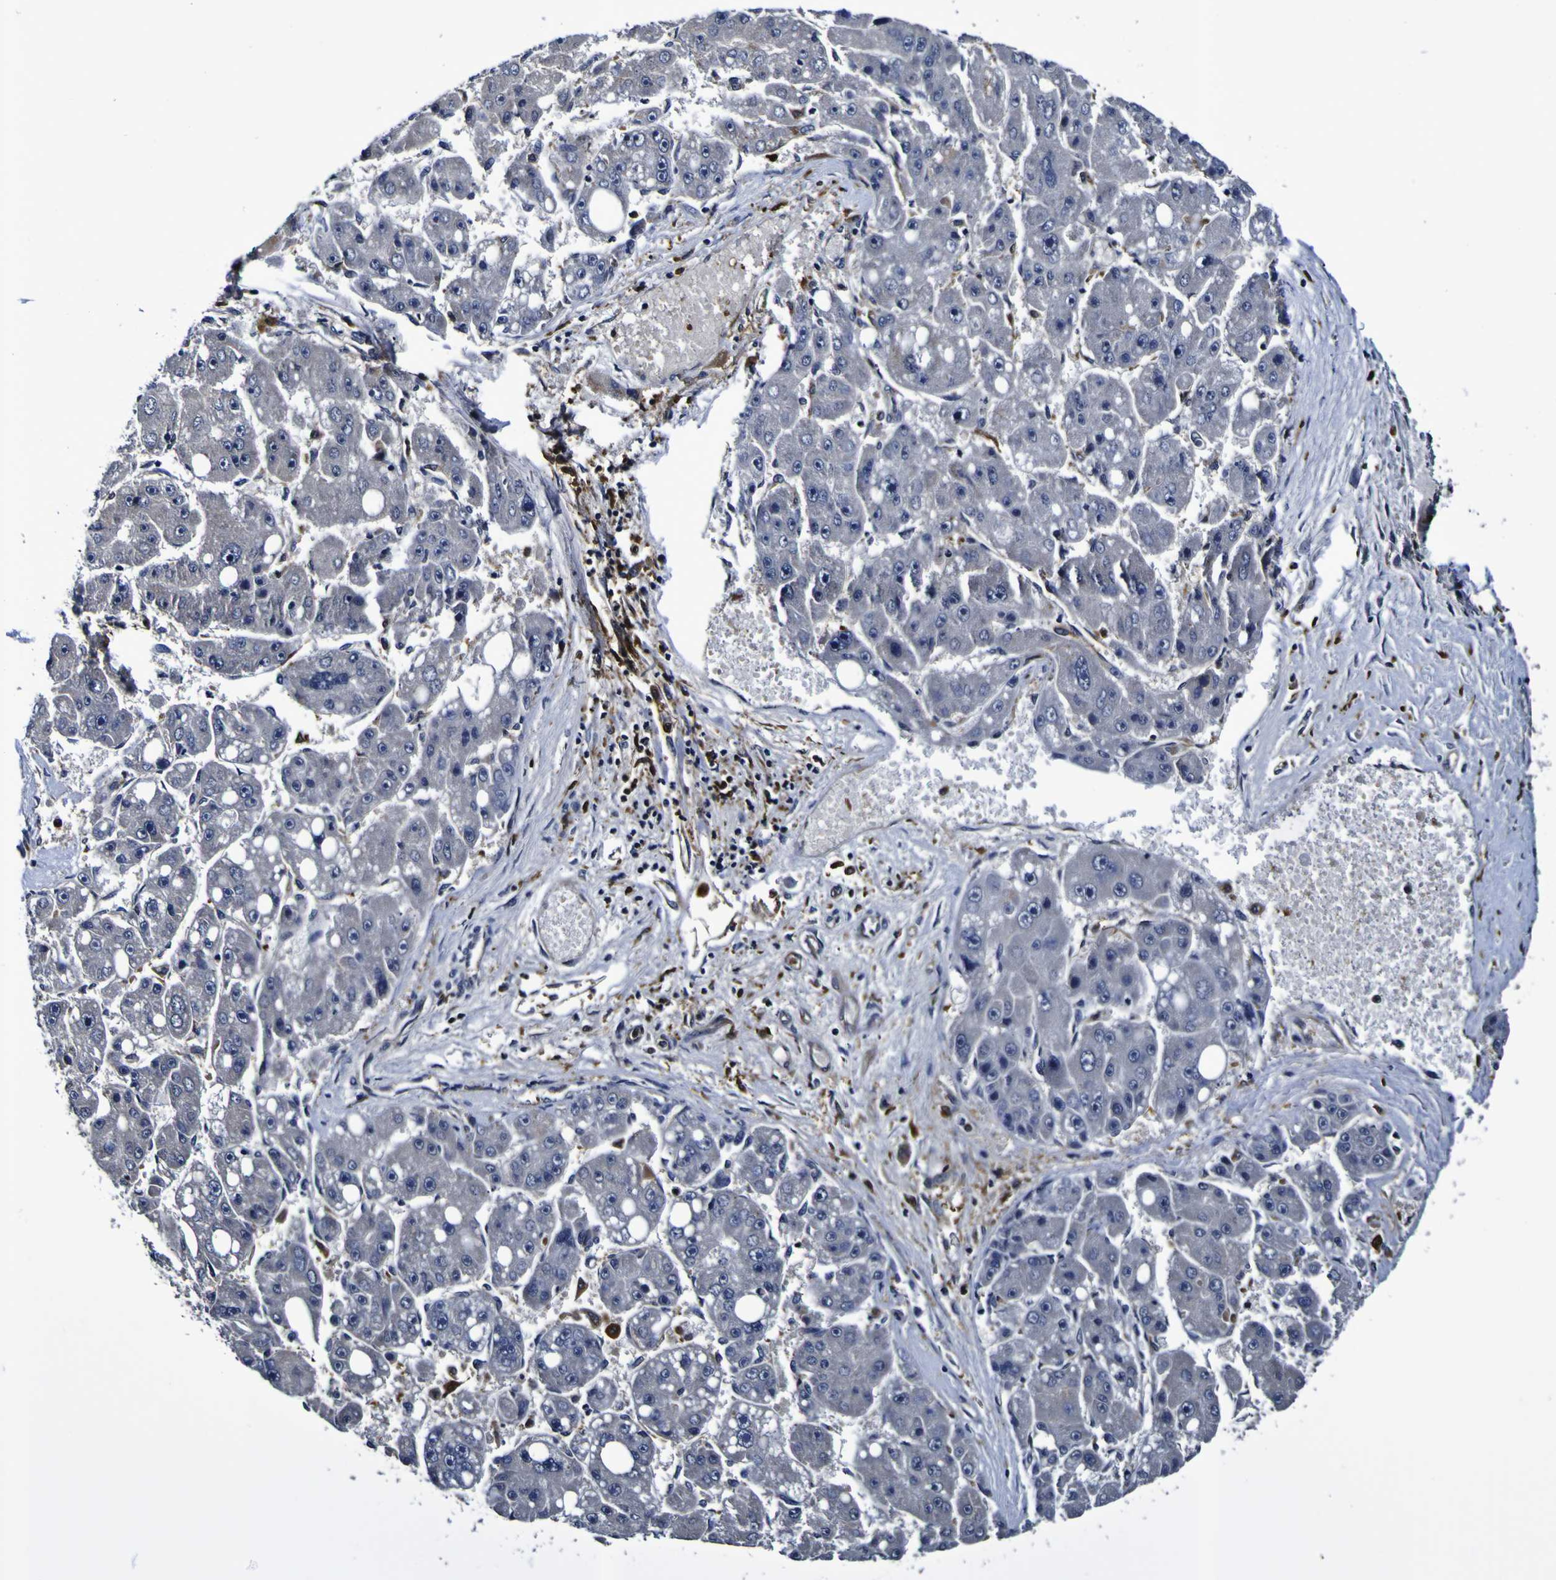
{"staining": {"intensity": "negative", "quantity": "none", "location": "none"}, "tissue": "liver cancer", "cell_type": "Tumor cells", "image_type": "cancer", "snomed": [{"axis": "morphology", "description": "Carcinoma, Hepatocellular, NOS"}, {"axis": "topography", "description": "Liver"}], "caption": "The histopathology image reveals no significant staining in tumor cells of liver hepatocellular carcinoma.", "gene": "GPX1", "patient": {"sex": "female", "age": 61}}